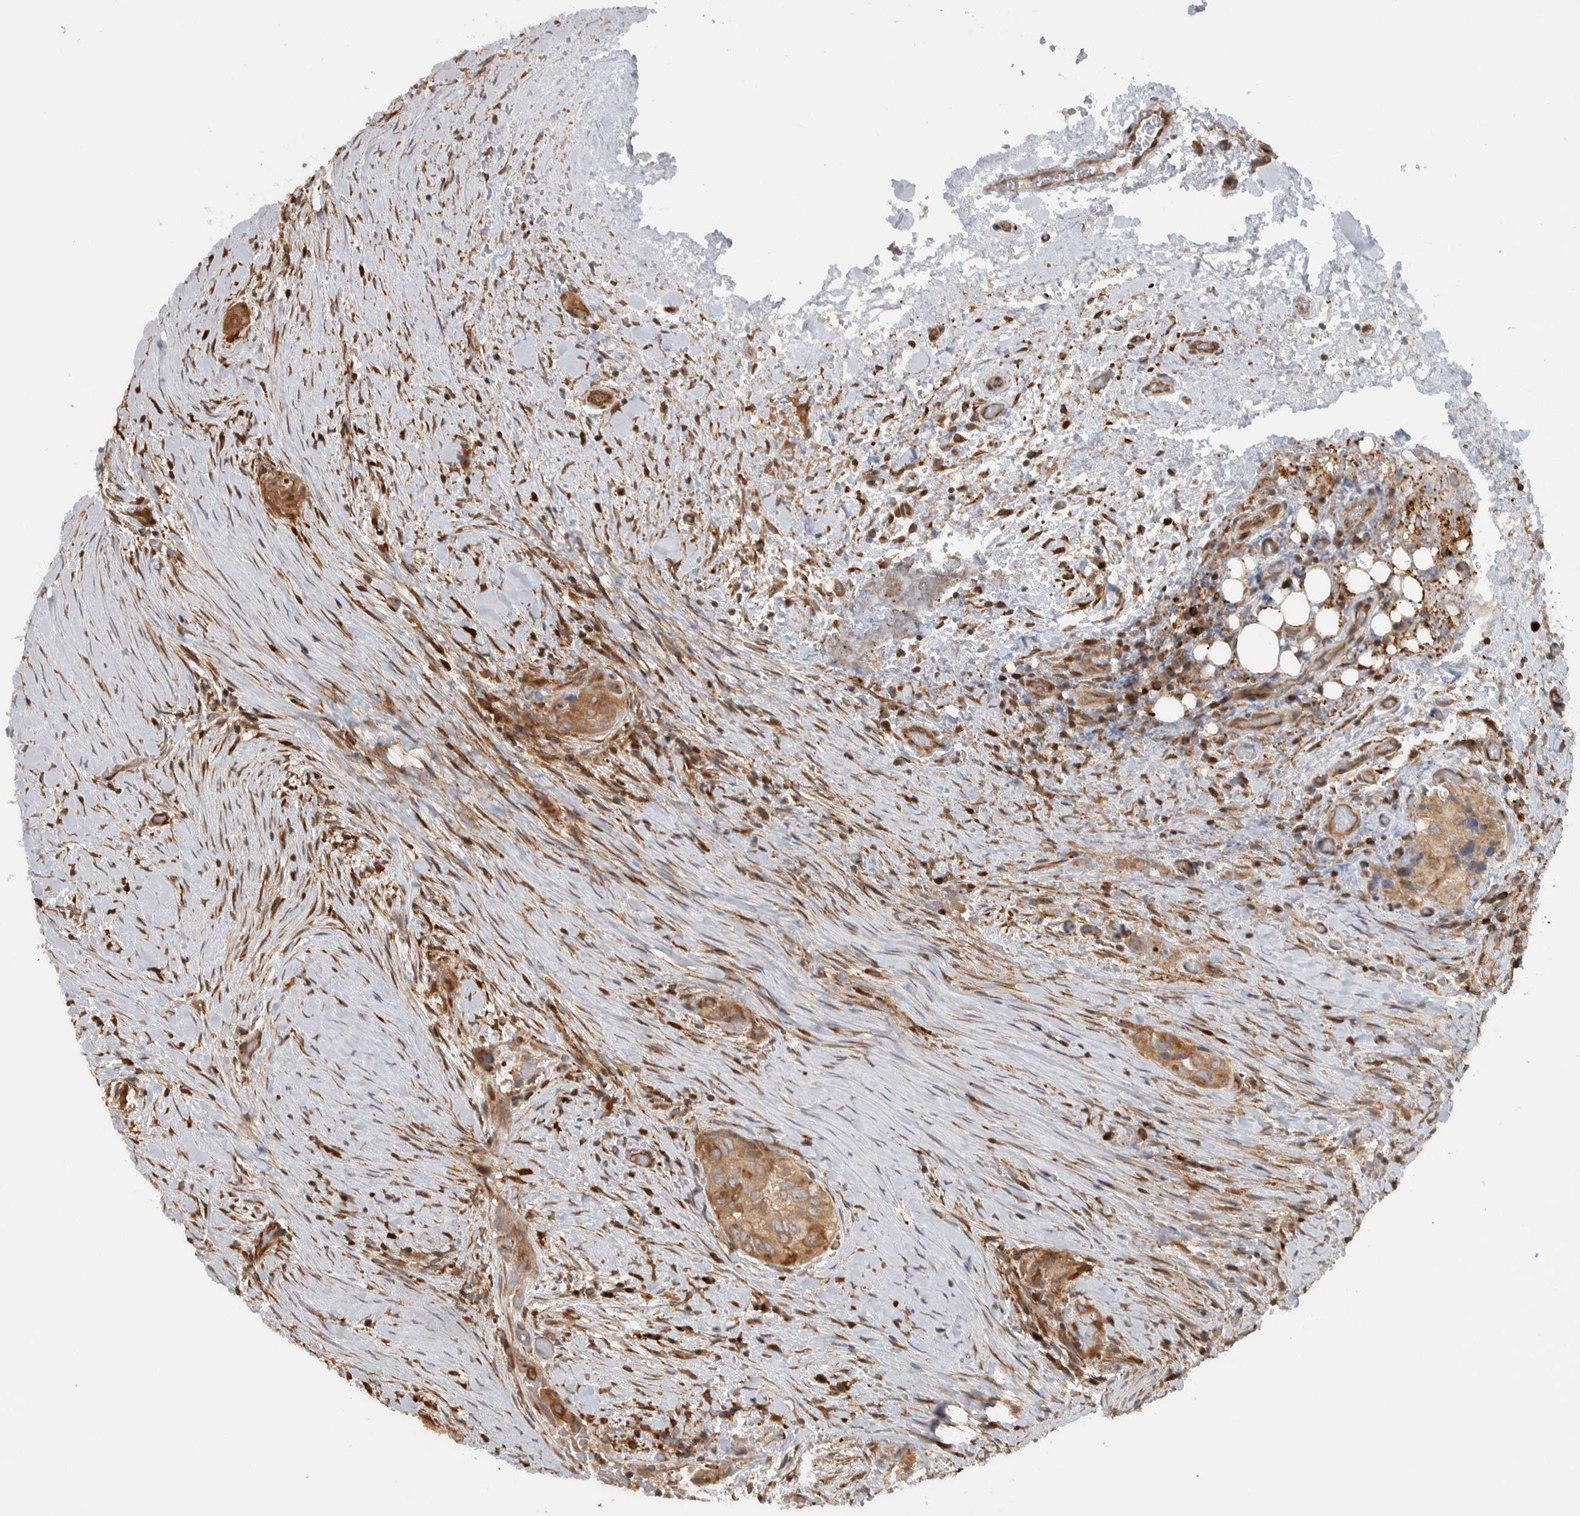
{"staining": {"intensity": "moderate", "quantity": ">75%", "location": "cytoplasmic/membranous"}, "tissue": "thyroid cancer", "cell_type": "Tumor cells", "image_type": "cancer", "snomed": [{"axis": "morphology", "description": "Papillary adenocarcinoma, NOS"}, {"axis": "topography", "description": "Thyroid gland"}], "caption": "Tumor cells show medium levels of moderate cytoplasmic/membranous positivity in approximately >75% of cells in human thyroid cancer. (DAB IHC, brown staining for protein, blue staining for nuclei).", "gene": "CNTROB", "patient": {"sex": "female", "age": 59}}